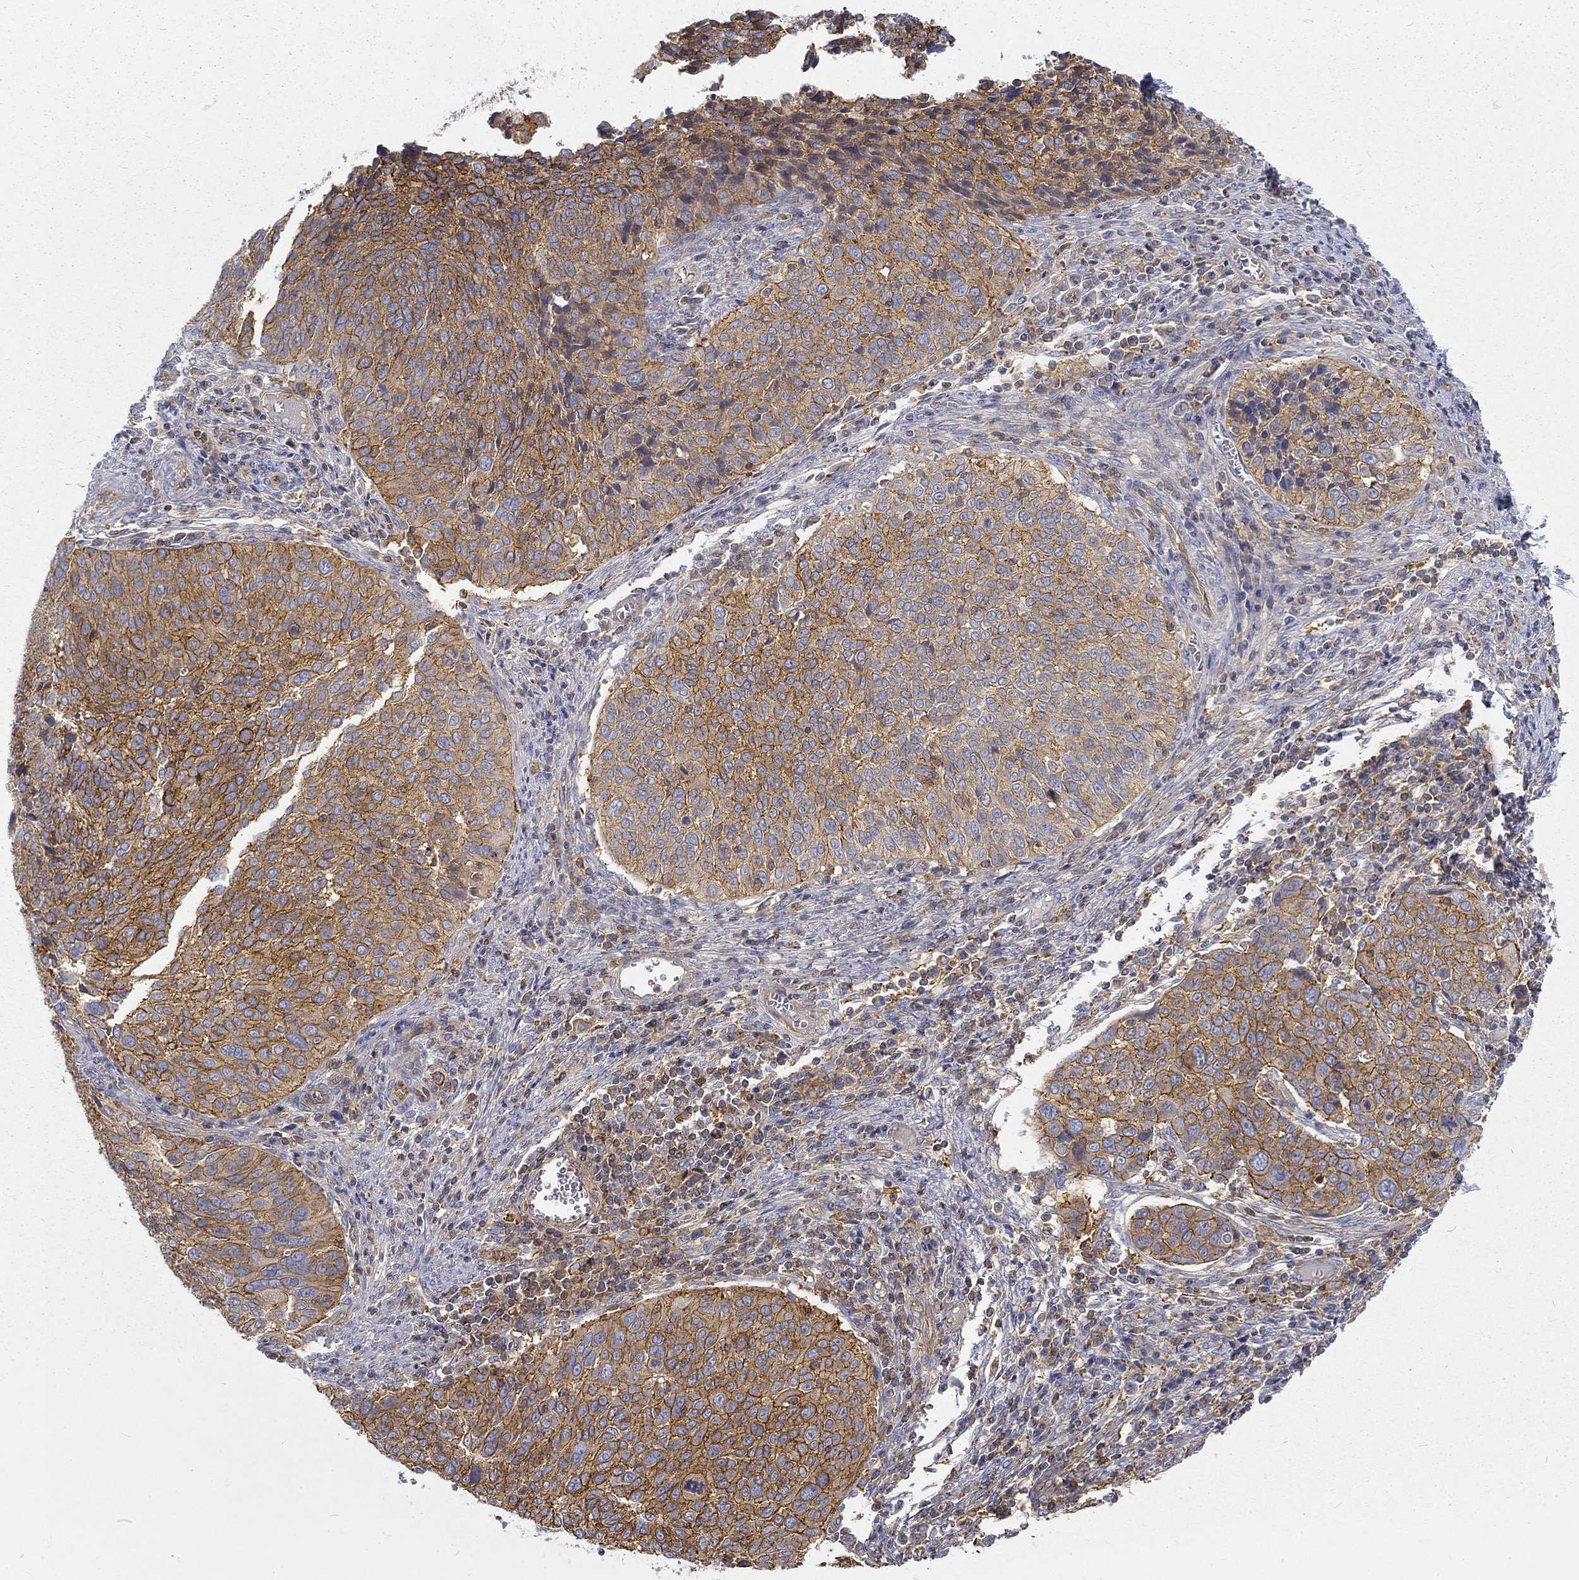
{"staining": {"intensity": "strong", "quantity": ">75%", "location": "cytoplasmic/membranous"}, "tissue": "cervical cancer", "cell_type": "Tumor cells", "image_type": "cancer", "snomed": [{"axis": "morphology", "description": "Squamous cell carcinoma, NOS"}, {"axis": "topography", "description": "Cervix"}], "caption": "This micrograph displays immunohistochemistry (IHC) staining of cervical cancer, with high strong cytoplasmic/membranous staining in about >75% of tumor cells.", "gene": "MTMR11", "patient": {"sex": "female", "age": 39}}